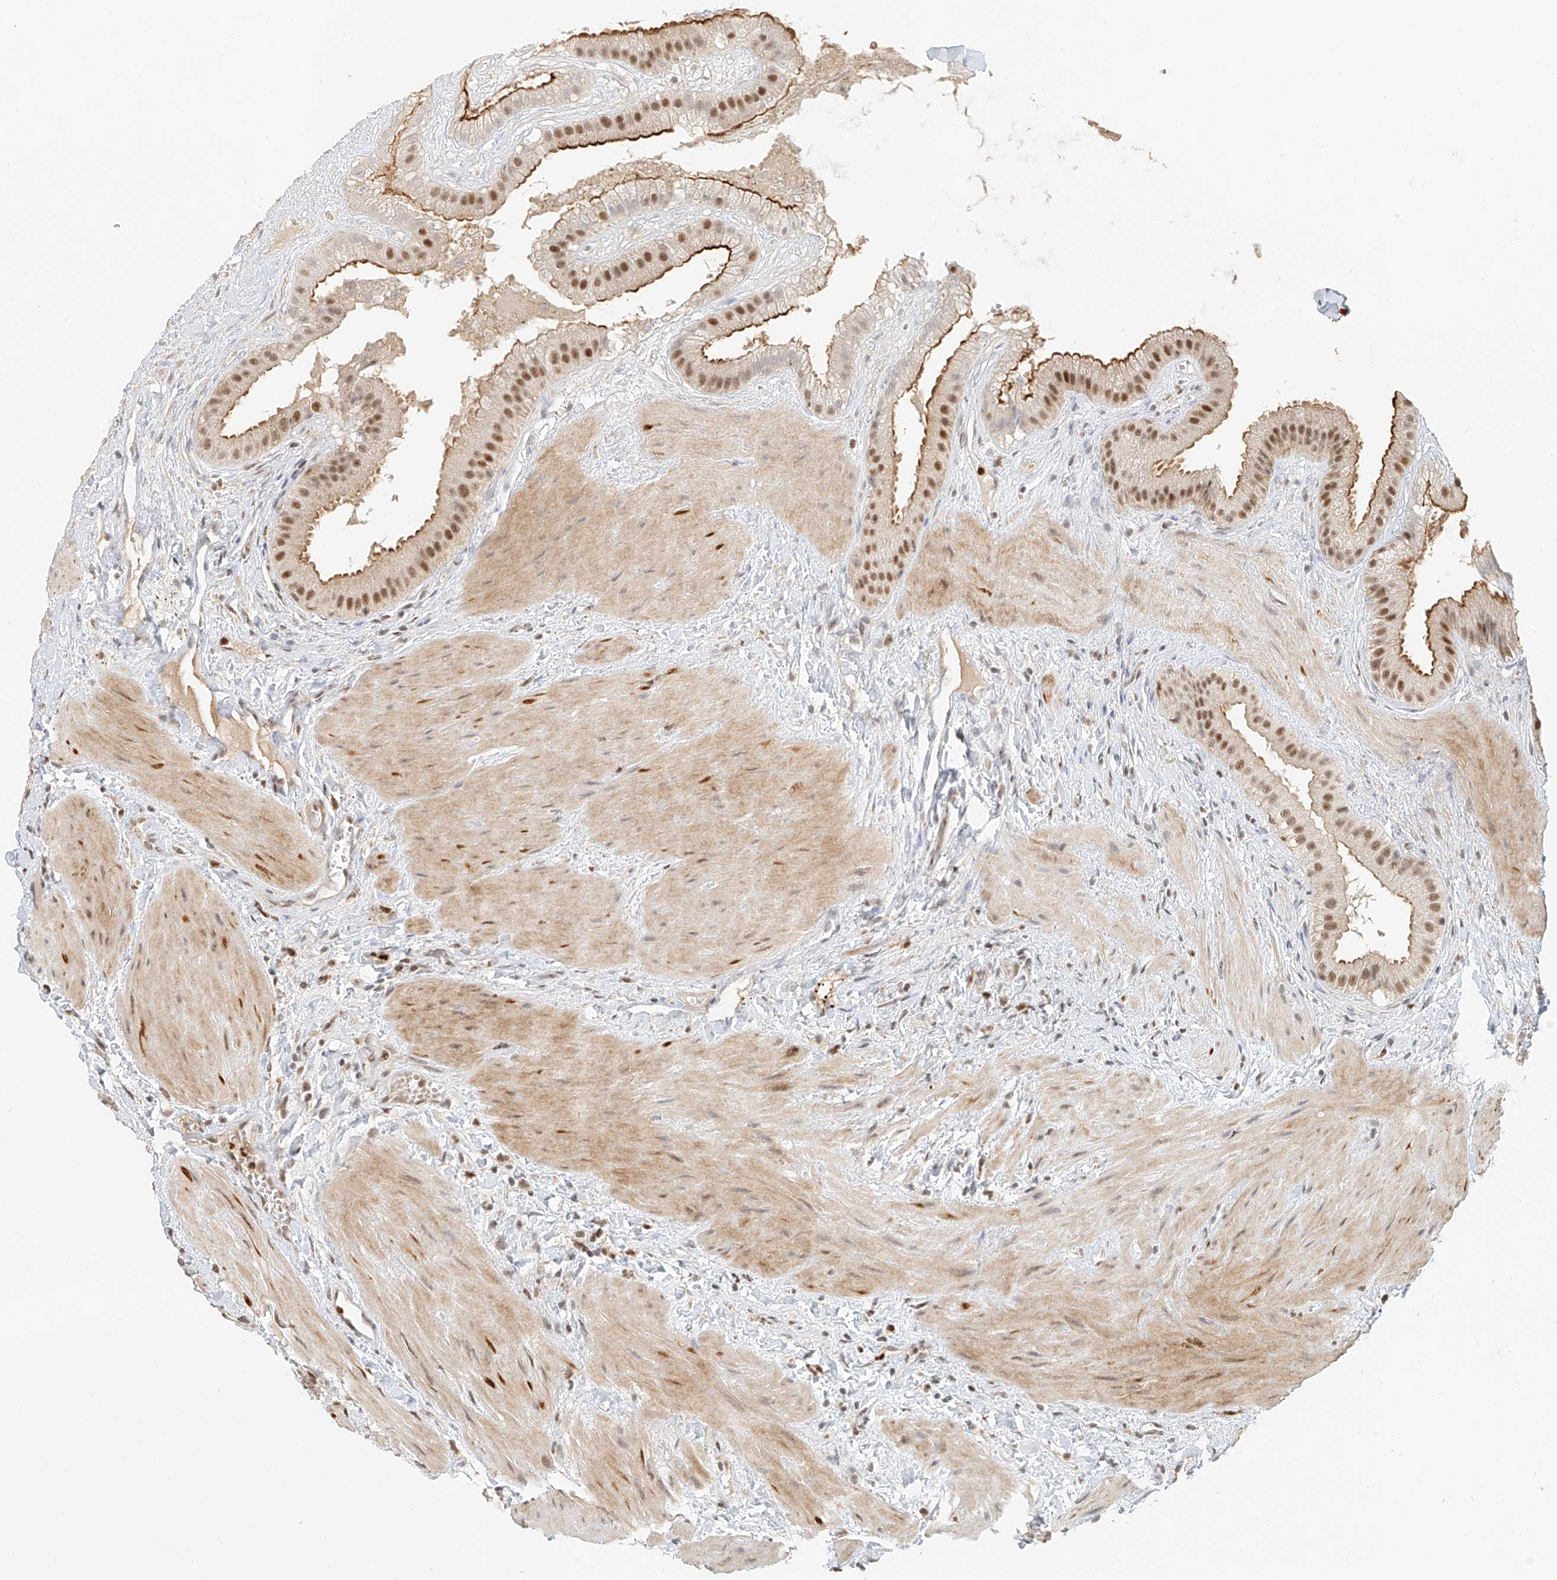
{"staining": {"intensity": "strong", "quantity": ">75%", "location": "cytoplasmic/membranous,nuclear"}, "tissue": "gallbladder", "cell_type": "Glandular cells", "image_type": "normal", "snomed": [{"axis": "morphology", "description": "Normal tissue, NOS"}, {"axis": "topography", "description": "Gallbladder"}], "caption": "Gallbladder stained with a brown dye shows strong cytoplasmic/membranous,nuclear positive staining in approximately >75% of glandular cells.", "gene": "CXorf58", "patient": {"sex": "male", "age": 55}}